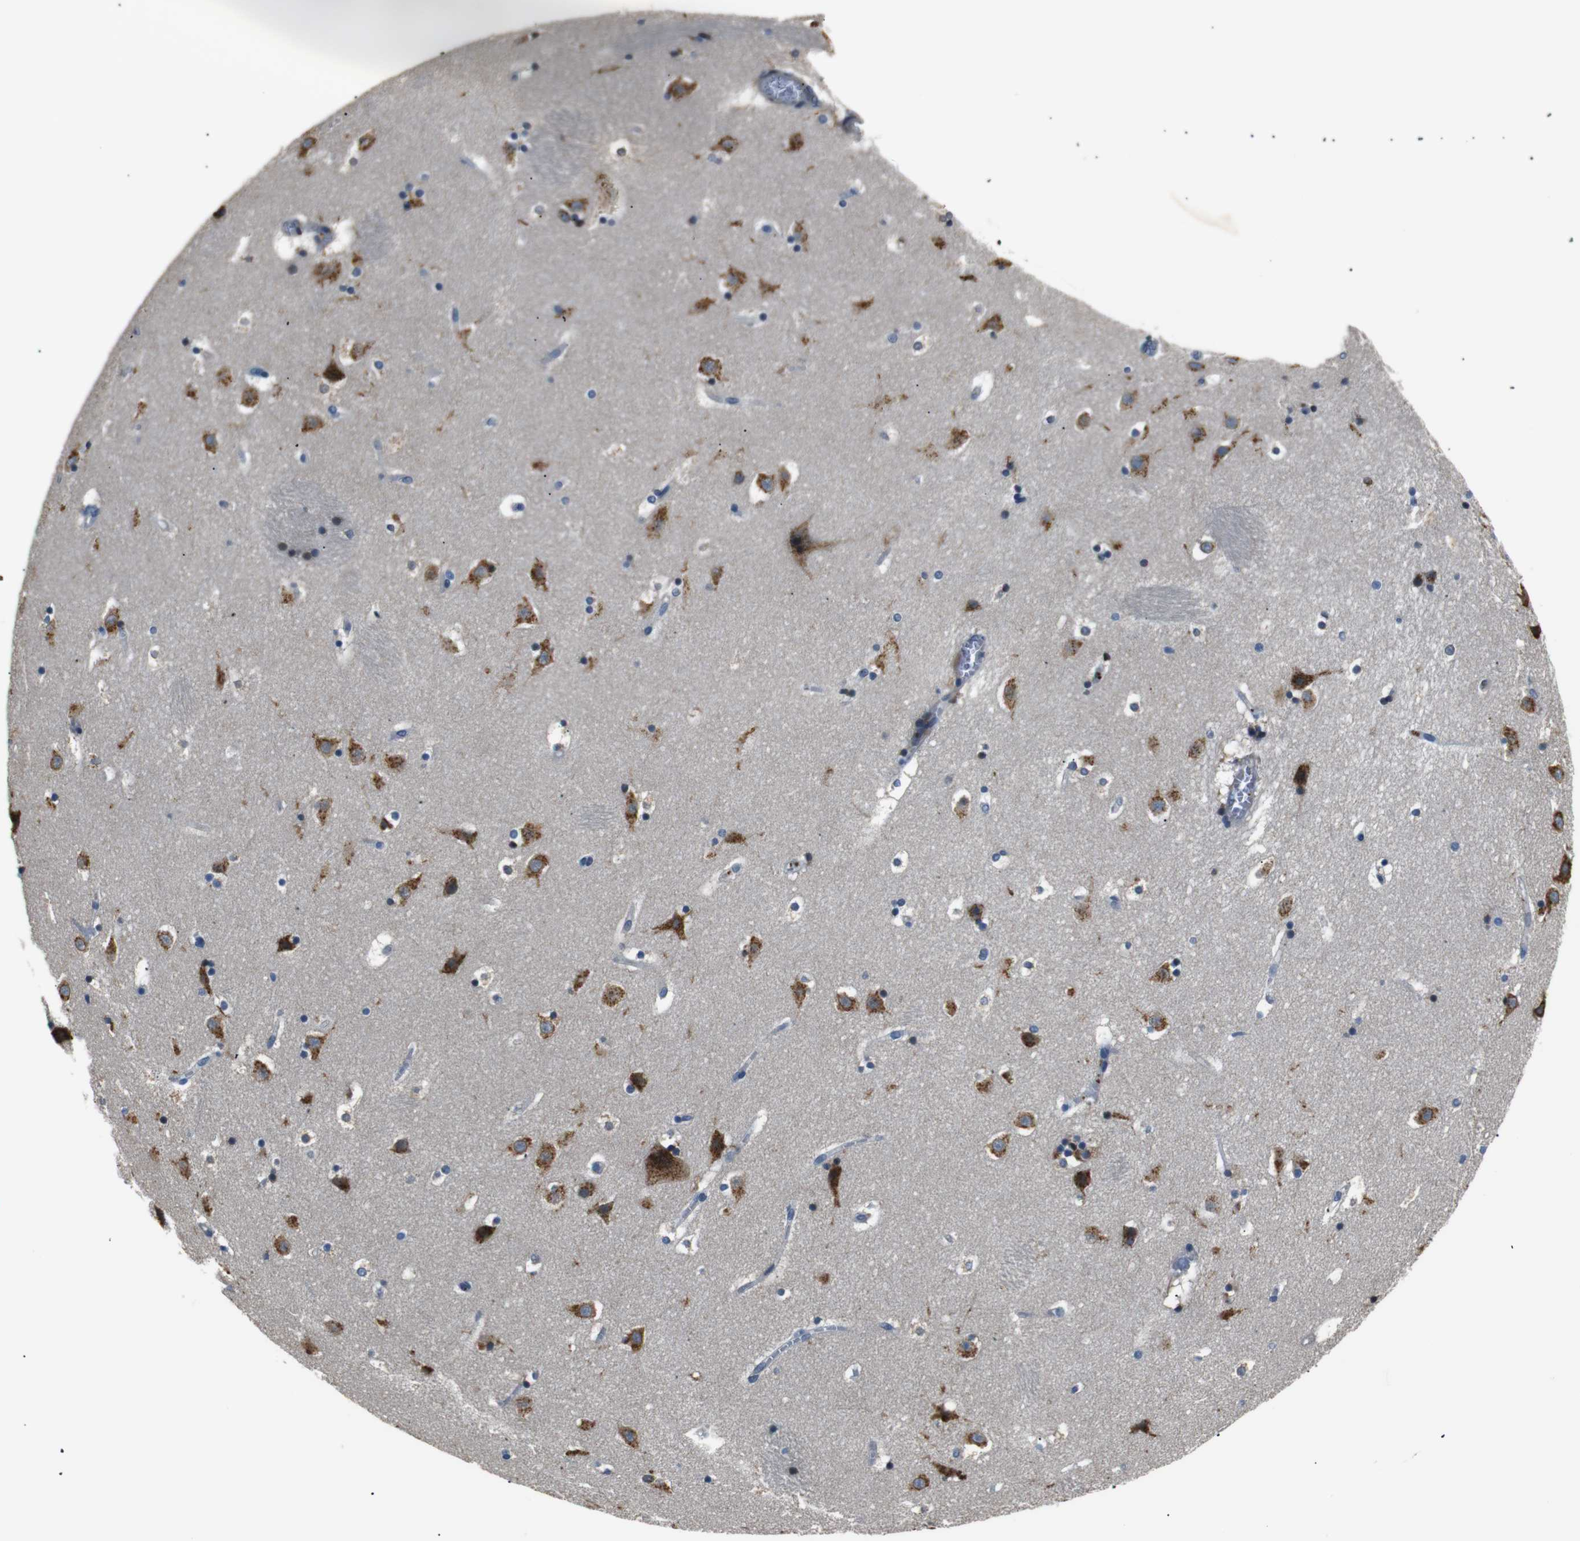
{"staining": {"intensity": "moderate", "quantity": "25%-75%", "location": "cytoplasmic/membranous"}, "tissue": "caudate", "cell_type": "Glial cells", "image_type": "normal", "snomed": [{"axis": "morphology", "description": "Normal tissue, NOS"}, {"axis": "topography", "description": "Lateral ventricle wall"}], "caption": "Immunohistochemical staining of normal human caudate shows 25%-75% levels of moderate cytoplasmic/membranous protein staining in about 25%-75% of glial cells. Using DAB (3,3'-diaminobenzidine) (brown) and hematoxylin (blue) stains, captured at high magnification using brightfield microscopy.", "gene": "TMED2", "patient": {"sex": "male", "age": 45}}